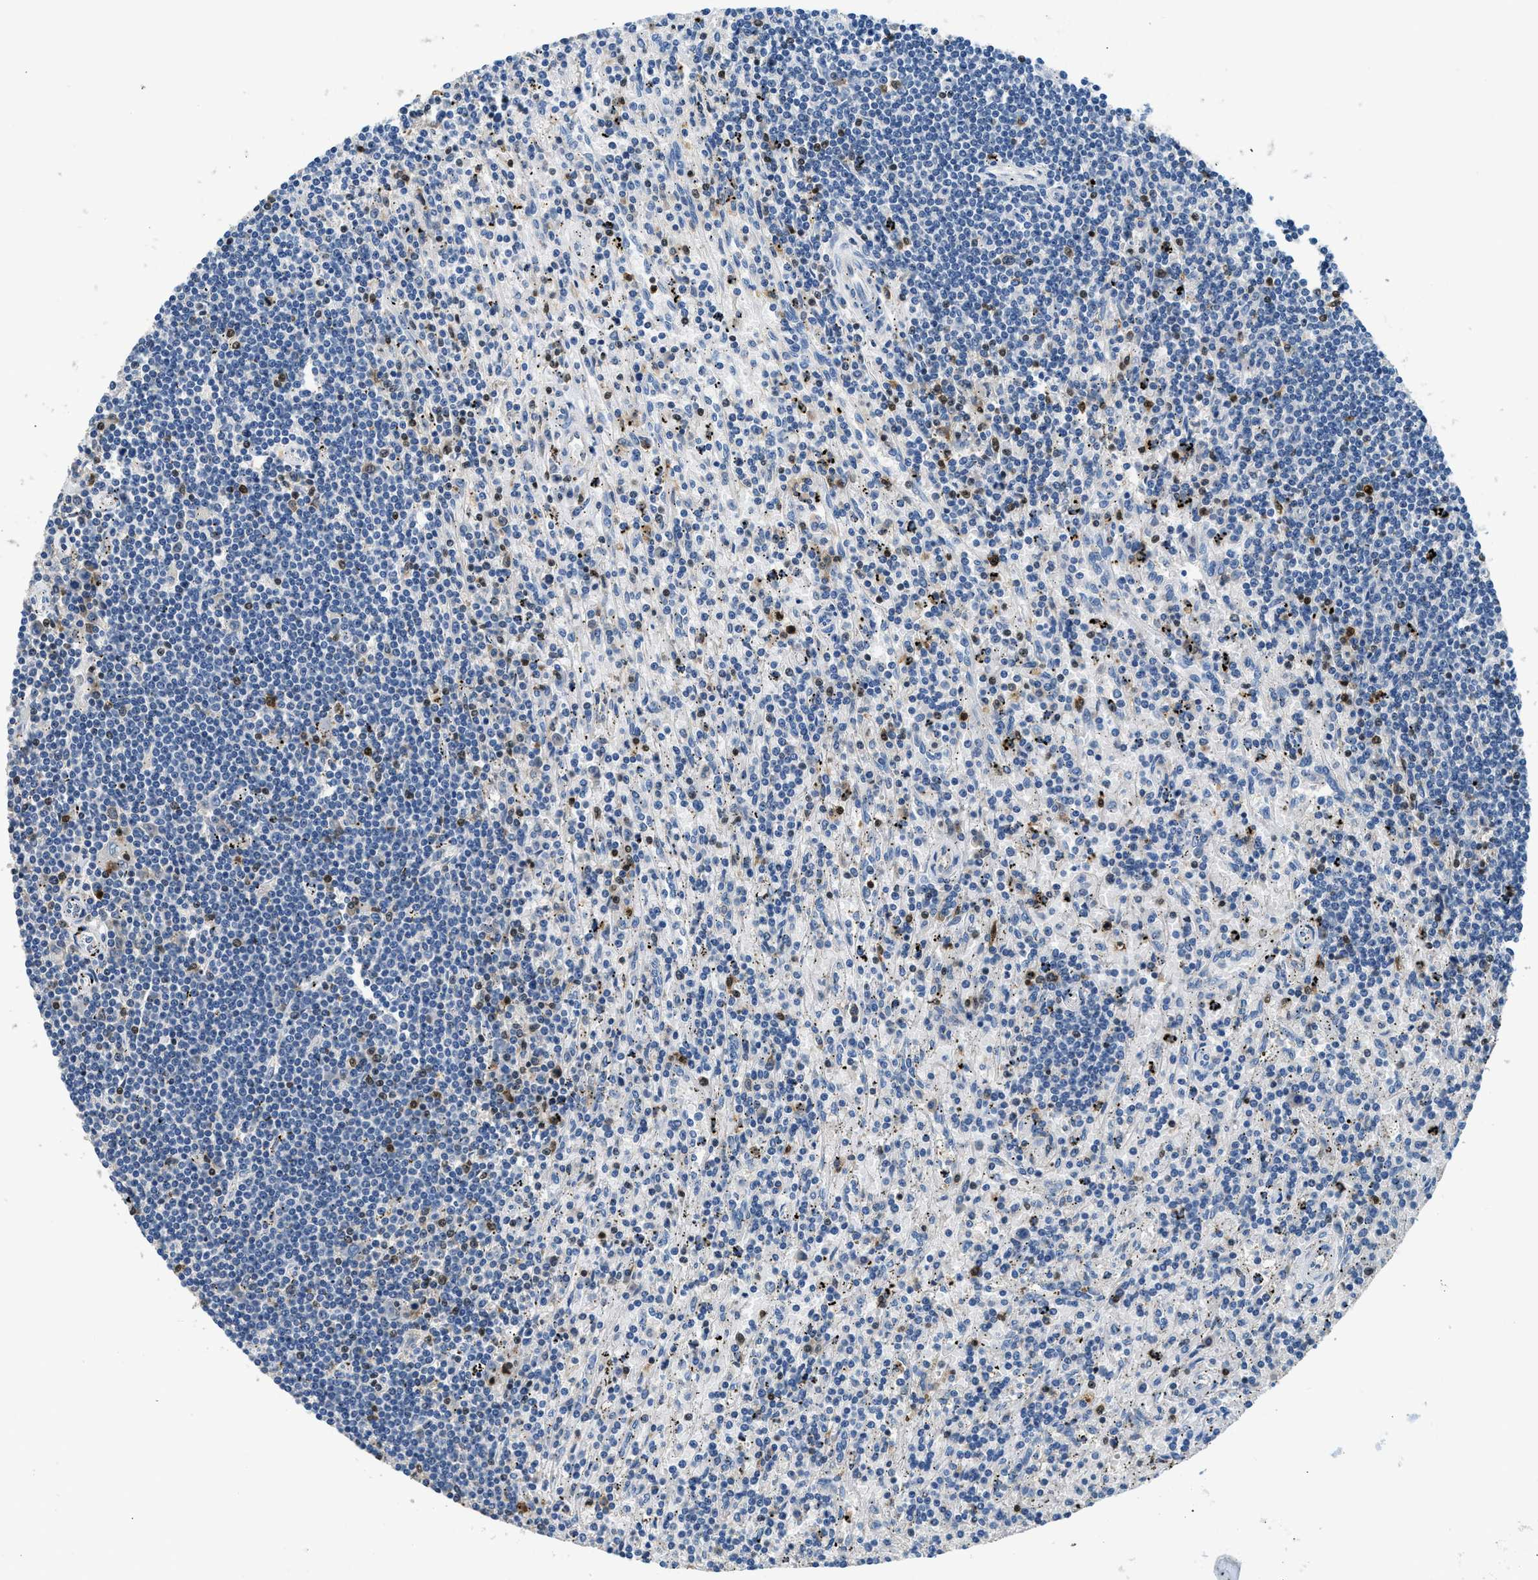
{"staining": {"intensity": "negative", "quantity": "none", "location": "none"}, "tissue": "lymphoma", "cell_type": "Tumor cells", "image_type": "cancer", "snomed": [{"axis": "morphology", "description": "Malignant lymphoma, non-Hodgkin's type, Low grade"}, {"axis": "topography", "description": "Spleen"}], "caption": "Lymphoma was stained to show a protein in brown. There is no significant staining in tumor cells. (Brightfield microscopy of DAB IHC at high magnification).", "gene": "TOX", "patient": {"sex": "male", "age": 76}}